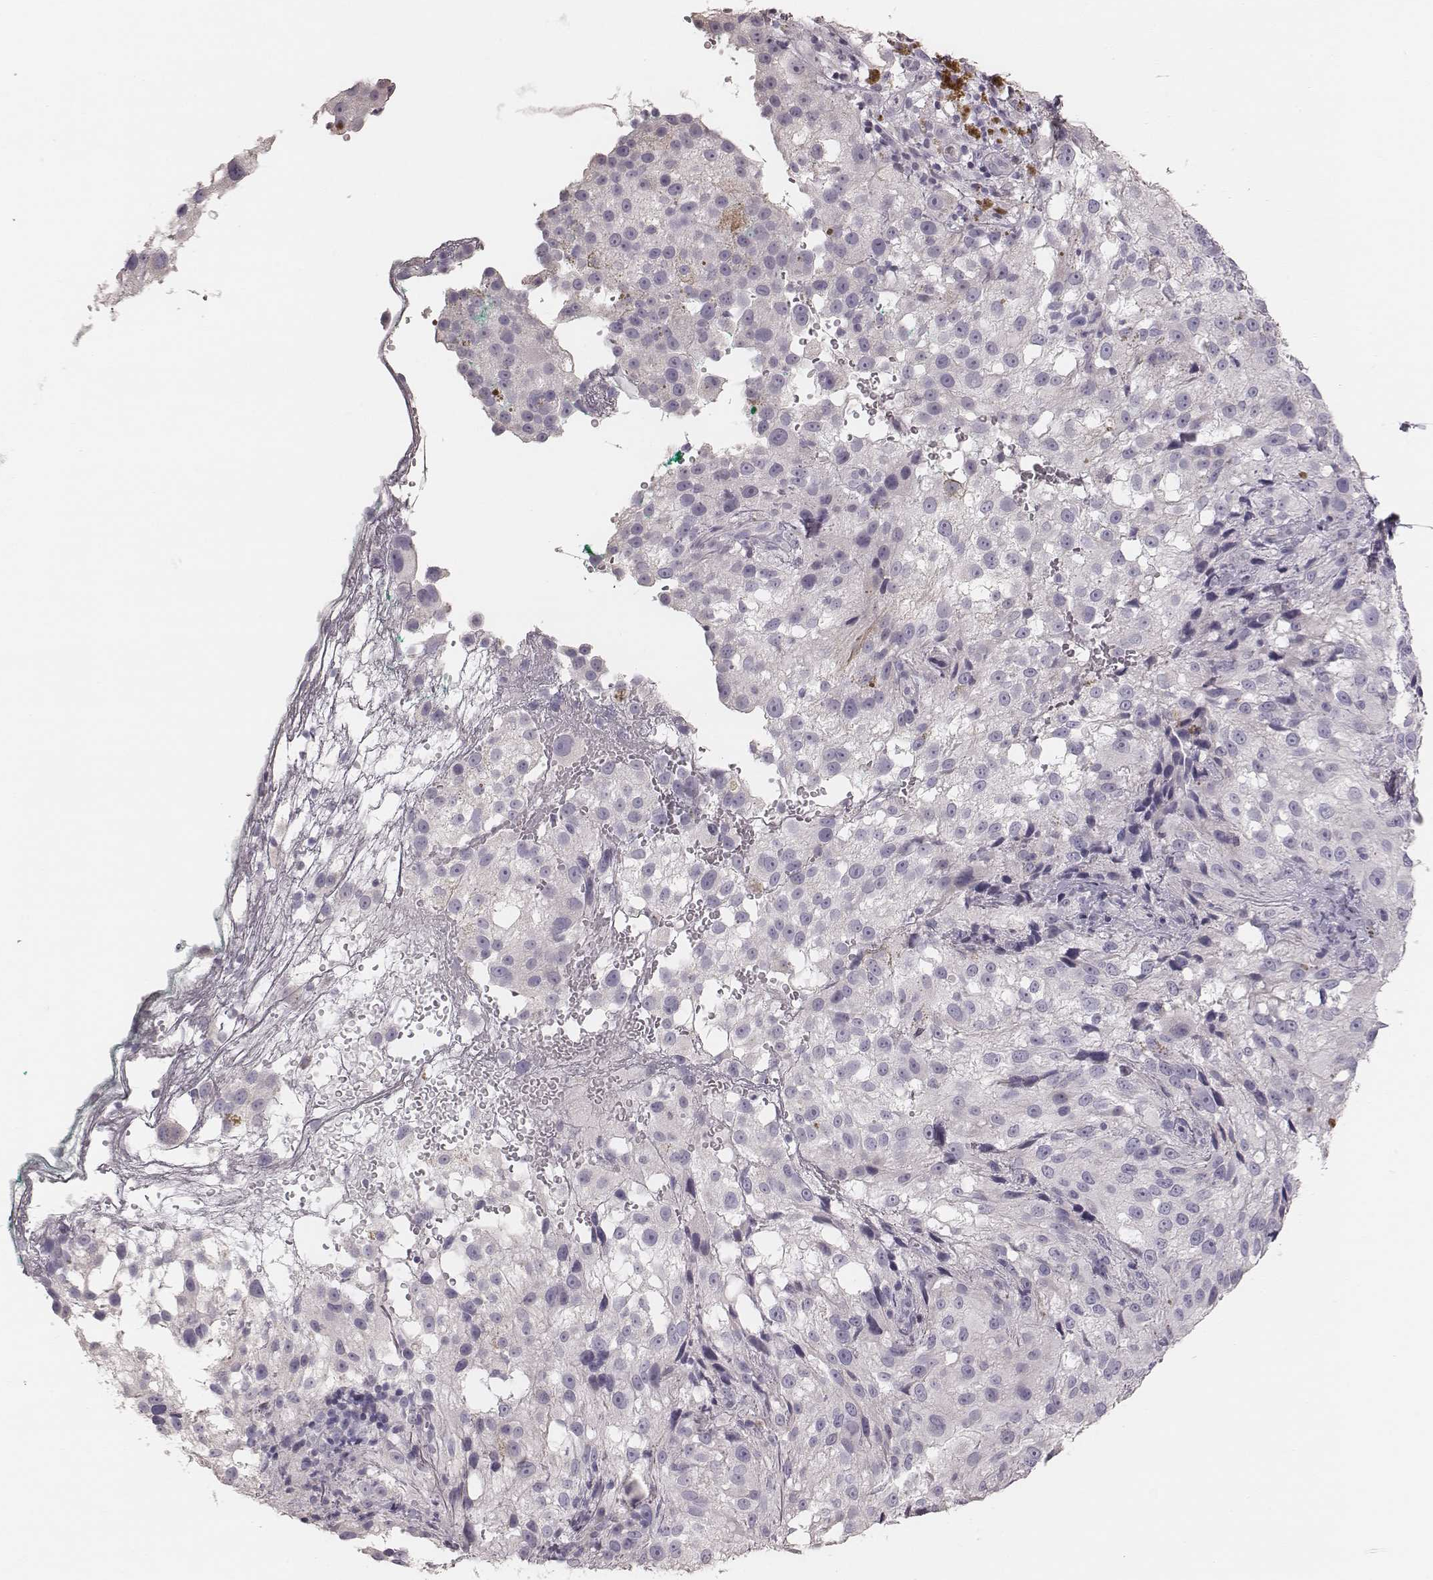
{"staining": {"intensity": "negative", "quantity": "none", "location": "none"}, "tissue": "melanoma", "cell_type": "Tumor cells", "image_type": "cancer", "snomed": [{"axis": "morphology", "description": "Necrosis, NOS"}, {"axis": "morphology", "description": "Malignant melanoma, NOS"}, {"axis": "topography", "description": "Skin"}], "caption": "Protein analysis of malignant melanoma displays no significant staining in tumor cells. (Brightfield microscopy of DAB (3,3'-diaminobenzidine) immunohistochemistry (IHC) at high magnification).", "gene": "ZP4", "patient": {"sex": "female", "age": 87}}